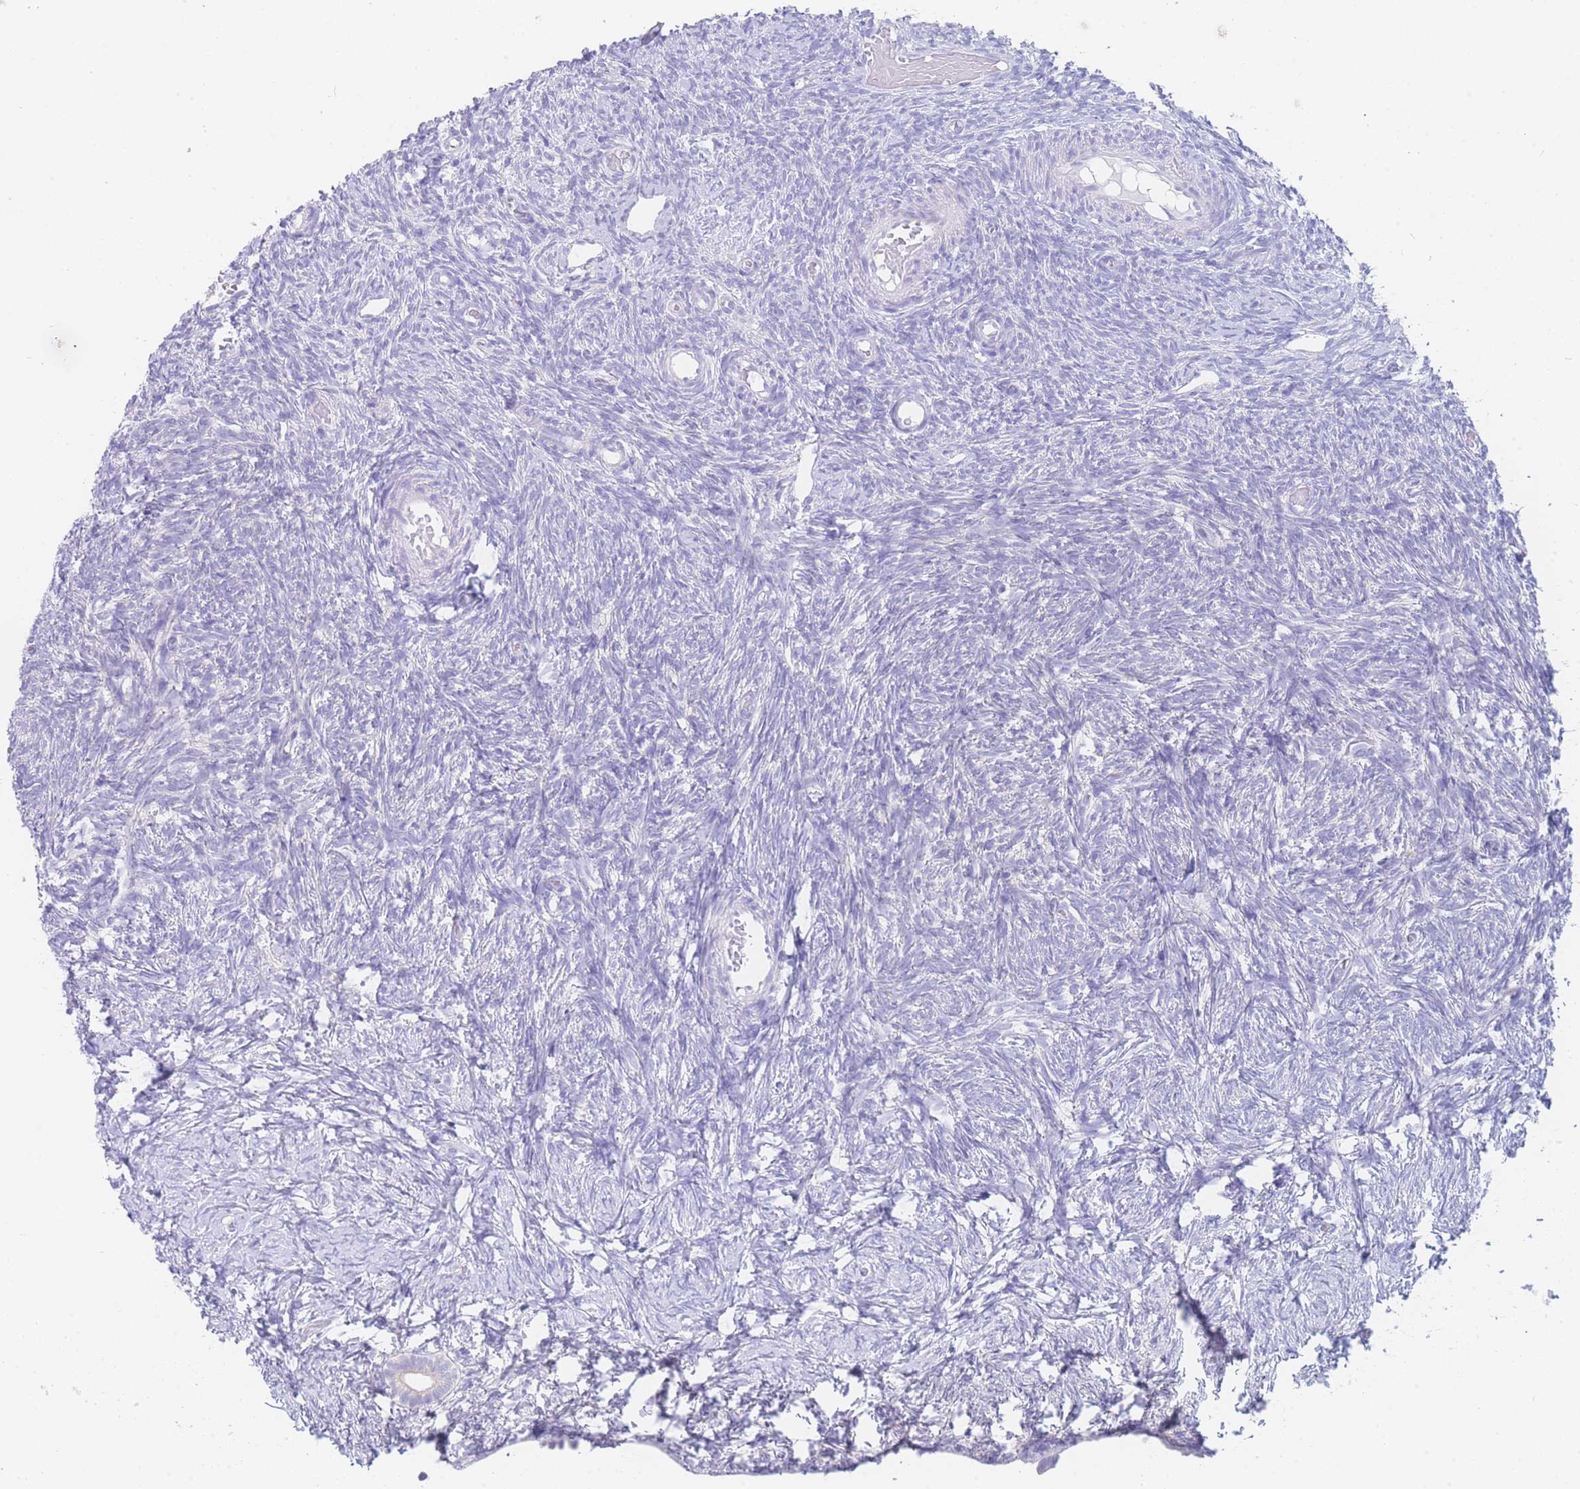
{"staining": {"intensity": "negative", "quantity": "none", "location": "none"}, "tissue": "ovary", "cell_type": "Follicle cells", "image_type": "normal", "snomed": [{"axis": "morphology", "description": "Normal tissue, NOS"}, {"axis": "topography", "description": "Ovary"}], "caption": "Immunohistochemistry of unremarkable human ovary demonstrates no staining in follicle cells.", "gene": "LZTFL1", "patient": {"sex": "female", "age": 39}}